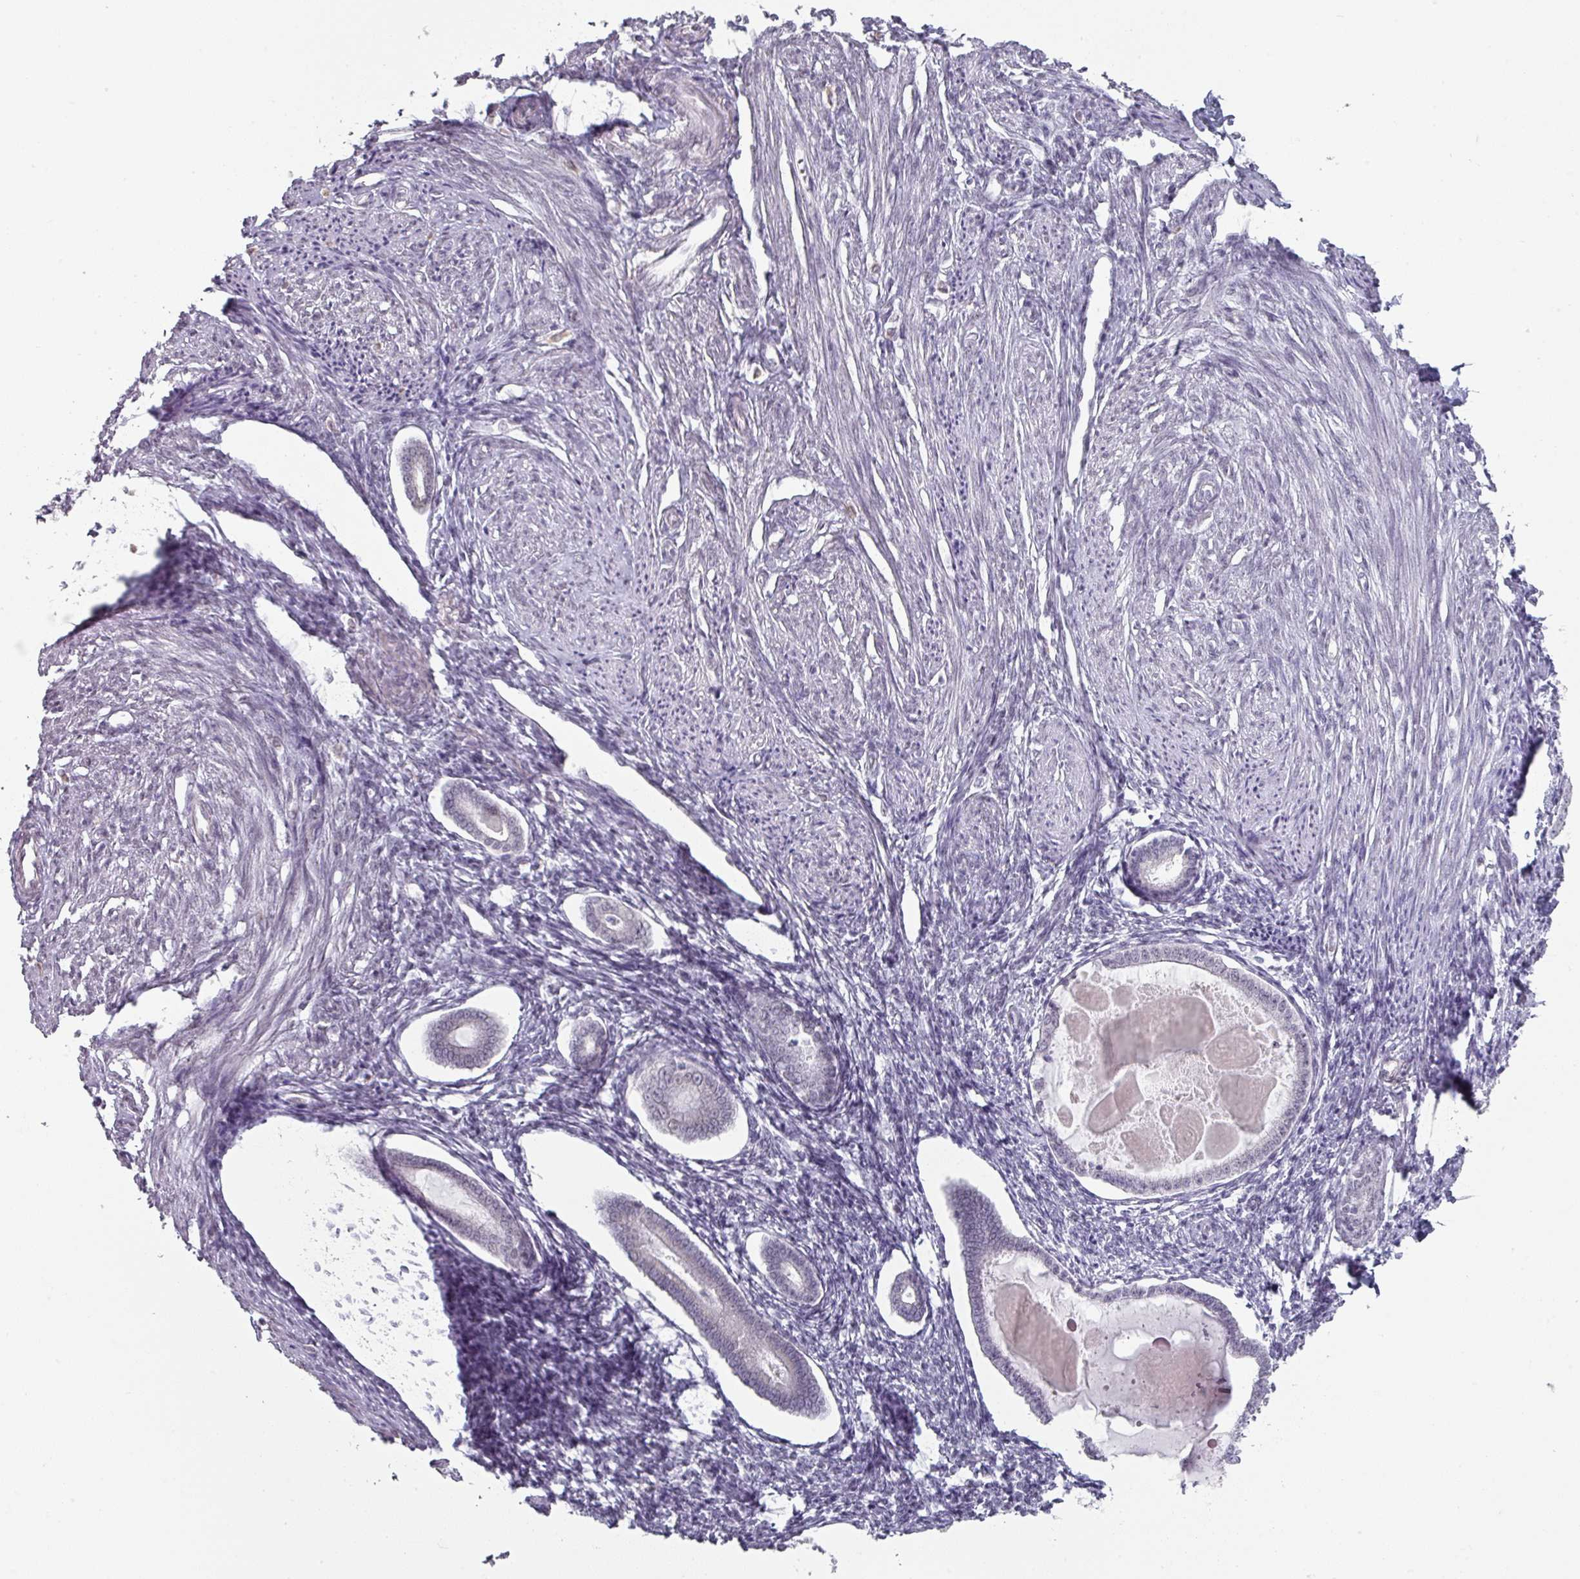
{"staining": {"intensity": "negative", "quantity": "none", "location": "none"}, "tissue": "endometrium", "cell_type": "Cells in endometrial stroma", "image_type": "normal", "snomed": [{"axis": "morphology", "description": "Normal tissue, NOS"}, {"axis": "topography", "description": "Endometrium"}], "caption": "This photomicrograph is of unremarkable endometrium stained with IHC to label a protein in brown with the nuclei are counter-stained blue. There is no expression in cells in endometrial stroma.", "gene": "SPRR1A", "patient": {"sex": "female", "age": 56}}